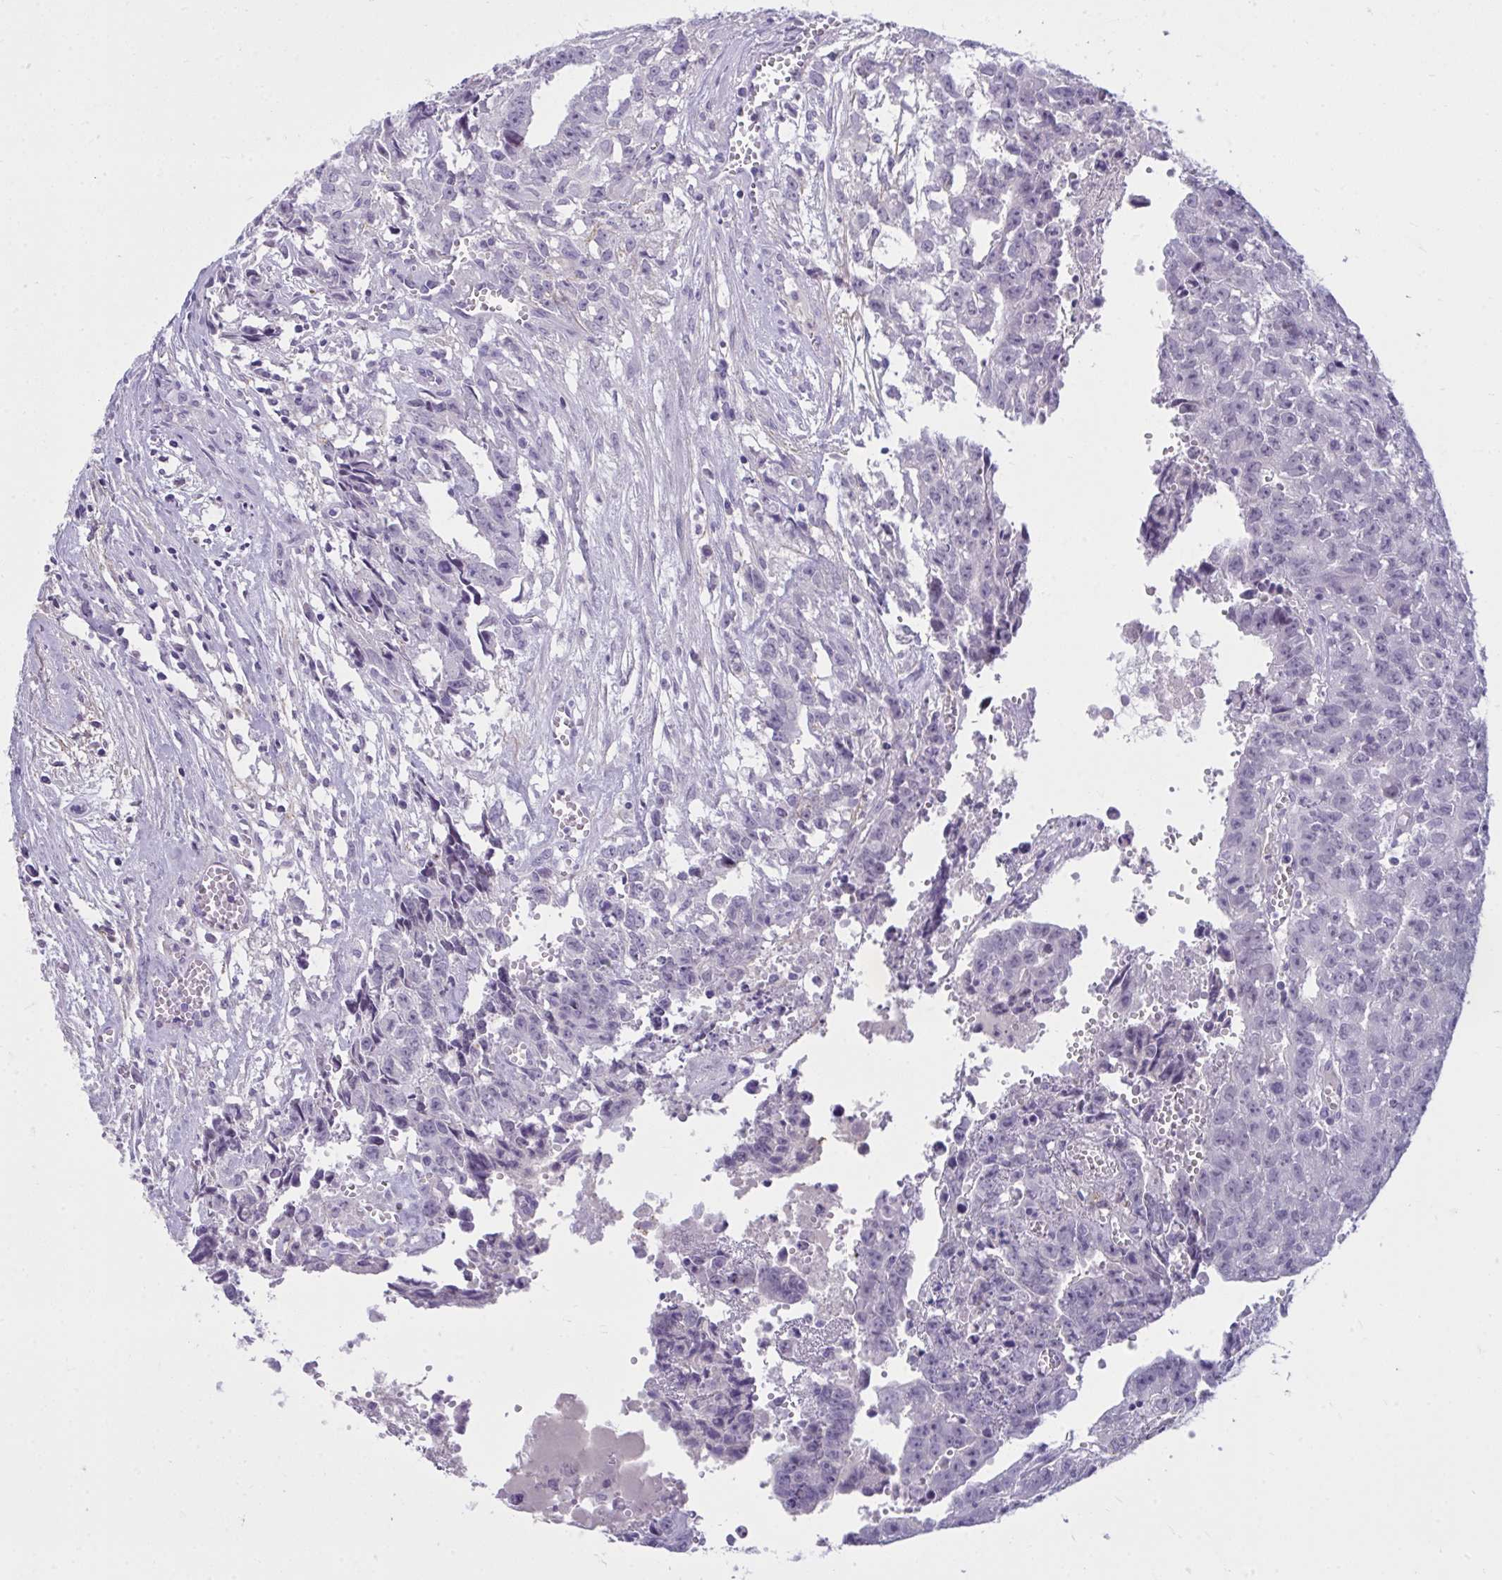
{"staining": {"intensity": "negative", "quantity": "none", "location": "none"}, "tissue": "testis cancer", "cell_type": "Tumor cells", "image_type": "cancer", "snomed": [{"axis": "morphology", "description": "Carcinoma, Embryonal, NOS"}, {"axis": "morphology", "description": "Teratoma, malignant, NOS"}, {"axis": "topography", "description": "Testis"}], "caption": "DAB (3,3'-diaminobenzidine) immunohistochemical staining of testis cancer (malignant teratoma) demonstrates no significant expression in tumor cells. The staining was performed using DAB to visualize the protein expression in brown, while the nuclei were stained in blue with hematoxylin (Magnification: 20x).", "gene": "PIGZ", "patient": {"sex": "male", "age": 24}}